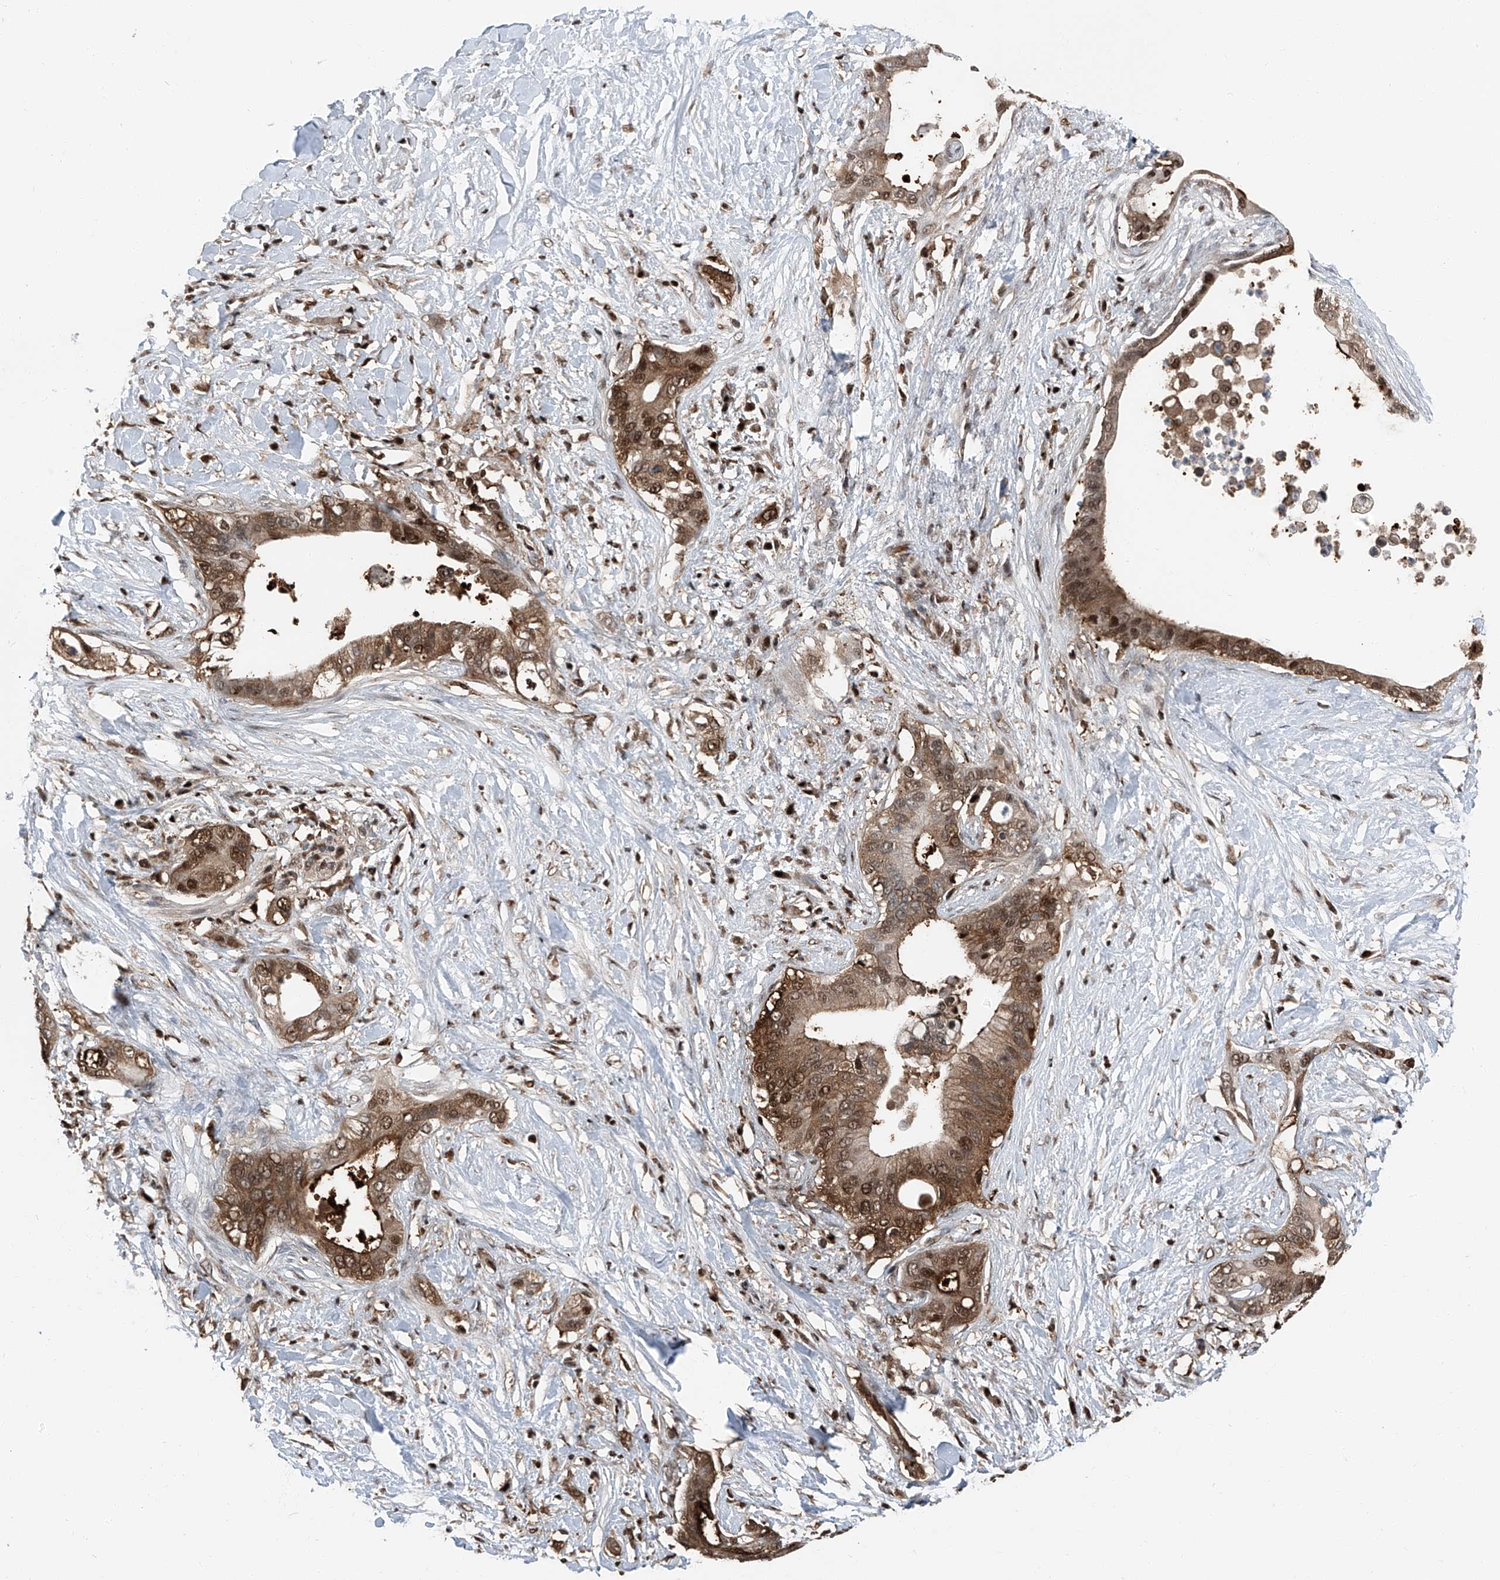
{"staining": {"intensity": "moderate", "quantity": ">75%", "location": "cytoplasmic/membranous,nuclear"}, "tissue": "pancreatic cancer", "cell_type": "Tumor cells", "image_type": "cancer", "snomed": [{"axis": "morphology", "description": "Normal tissue, NOS"}, {"axis": "morphology", "description": "Adenocarcinoma, NOS"}, {"axis": "topography", "description": "Pancreas"}, {"axis": "topography", "description": "Peripheral nerve tissue"}], "caption": "IHC histopathology image of neoplastic tissue: pancreatic cancer (adenocarcinoma) stained using IHC displays medium levels of moderate protein expression localized specifically in the cytoplasmic/membranous and nuclear of tumor cells, appearing as a cytoplasmic/membranous and nuclear brown color.", "gene": "PSMB10", "patient": {"sex": "male", "age": 59}}